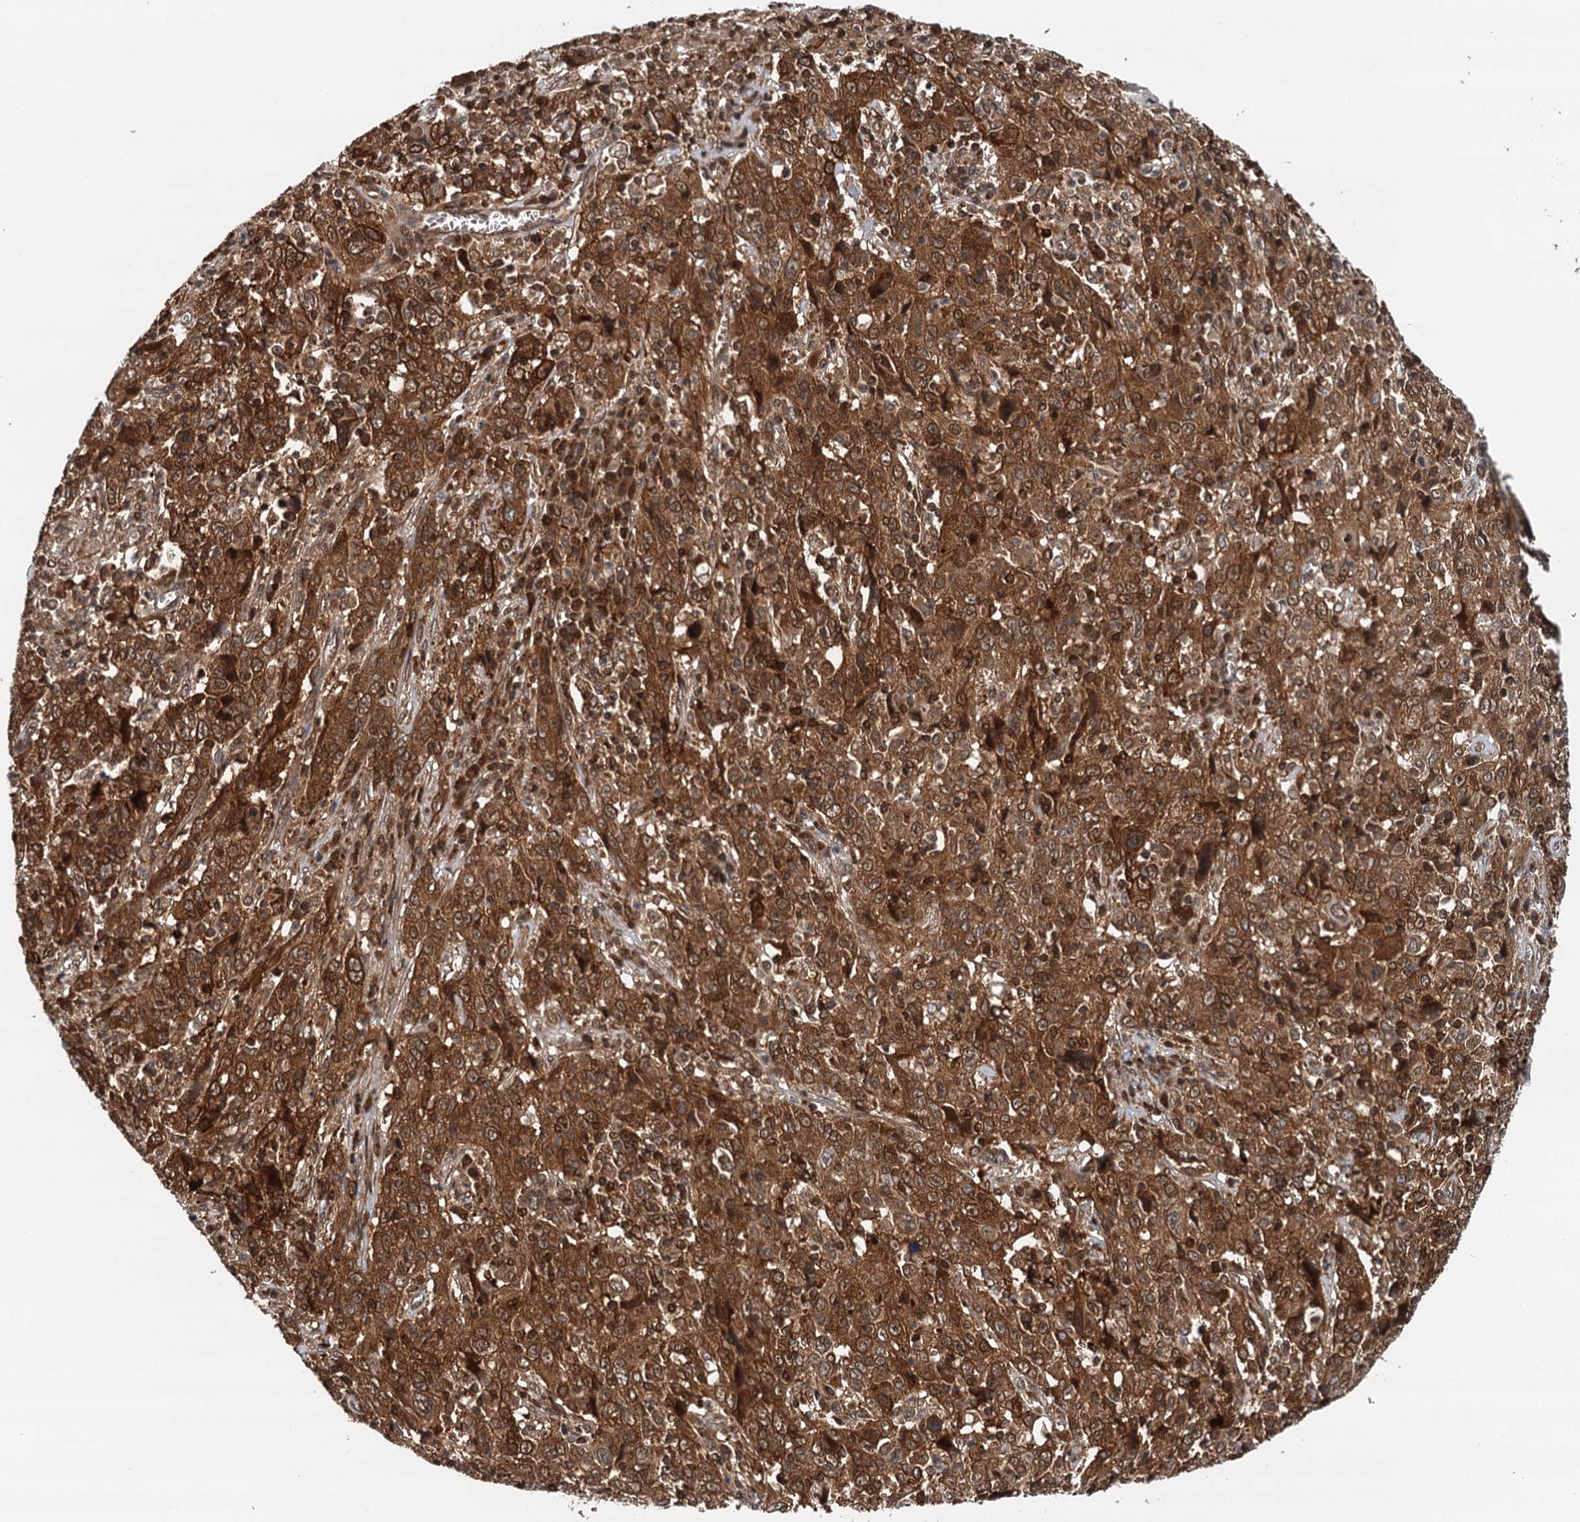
{"staining": {"intensity": "strong", "quantity": ">75%", "location": "cytoplasmic/membranous,nuclear"}, "tissue": "cervical cancer", "cell_type": "Tumor cells", "image_type": "cancer", "snomed": [{"axis": "morphology", "description": "Squamous cell carcinoma, NOS"}, {"axis": "topography", "description": "Cervix"}], "caption": "A high amount of strong cytoplasmic/membranous and nuclear expression is appreciated in approximately >75% of tumor cells in cervical cancer tissue.", "gene": "STUB1", "patient": {"sex": "female", "age": 46}}